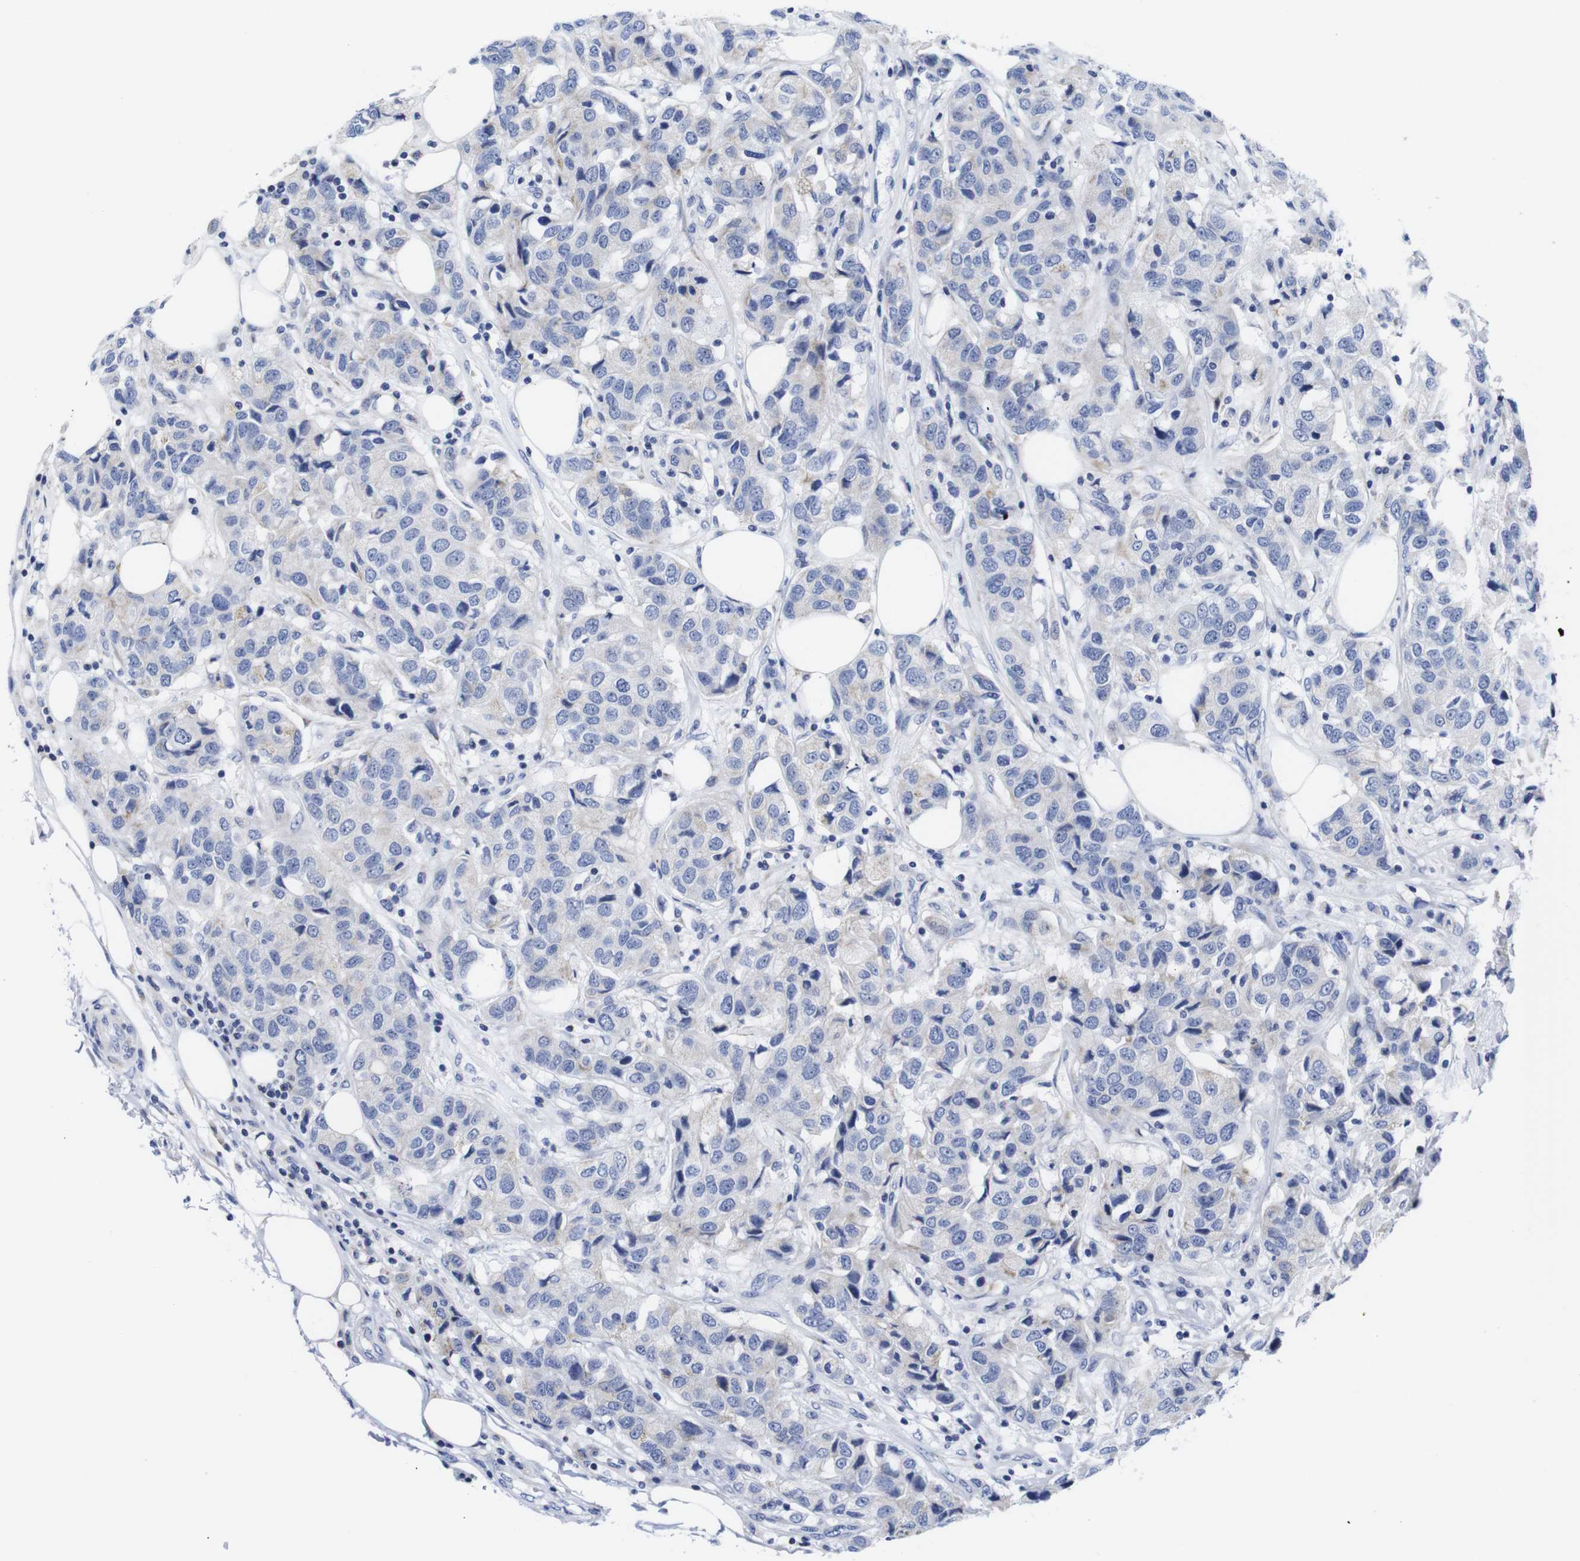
{"staining": {"intensity": "negative", "quantity": "none", "location": "none"}, "tissue": "breast cancer", "cell_type": "Tumor cells", "image_type": "cancer", "snomed": [{"axis": "morphology", "description": "Duct carcinoma"}, {"axis": "topography", "description": "Breast"}], "caption": "High magnification brightfield microscopy of breast cancer stained with DAB (3,3'-diaminobenzidine) (brown) and counterstained with hematoxylin (blue): tumor cells show no significant positivity. (DAB (3,3'-diaminobenzidine) immunohistochemistry (IHC) with hematoxylin counter stain).", "gene": "LRRC55", "patient": {"sex": "female", "age": 80}}